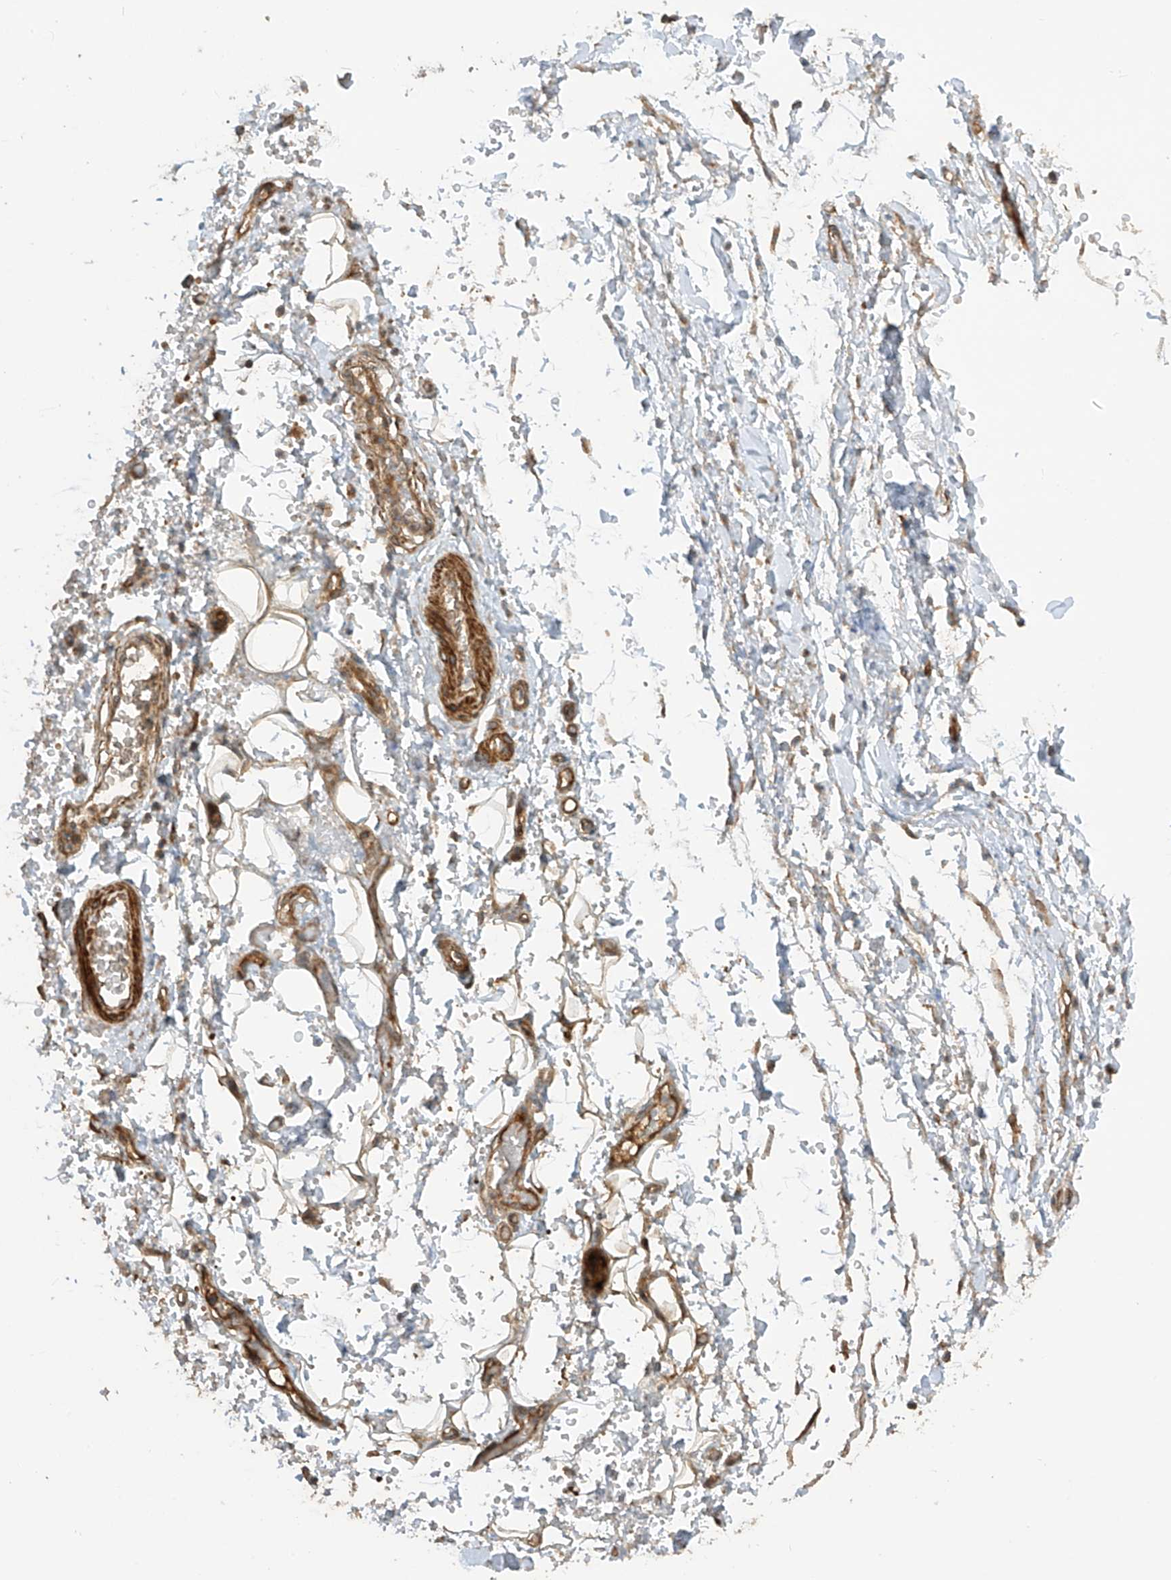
{"staining": {"intensity": "weak", "quantity": "25%-75%", "location": "cytoplasmic/membranous"}, "tissue": "adipose tissue", "cell_type": "Adipocytes", "image_type": "normal", "snomed": [{"axis": "morphology", "description": "Normal tissue, NOS"}, {"axis": "morphology", "description": "Adenocarcinoma, NOS"}, {"axis": "topography", "description": "Stomach, upper"}, {"axis": "topography", "description": "Peripheral nerve tissue"}], "caption": "Brown immunohistochemical staining in benign adipose tissue demonstrates weak cytoplasmic/membranous staining in approximately 25%-75% of adipocytes. (Stains: DAB (3,3'-diaminobenzidine) in brown, nuclei in blue, Microscopy: brightfield microscopy at high magnification).", "gene": "ENTR1", "patient": {"sex": "male", "age": 62}}